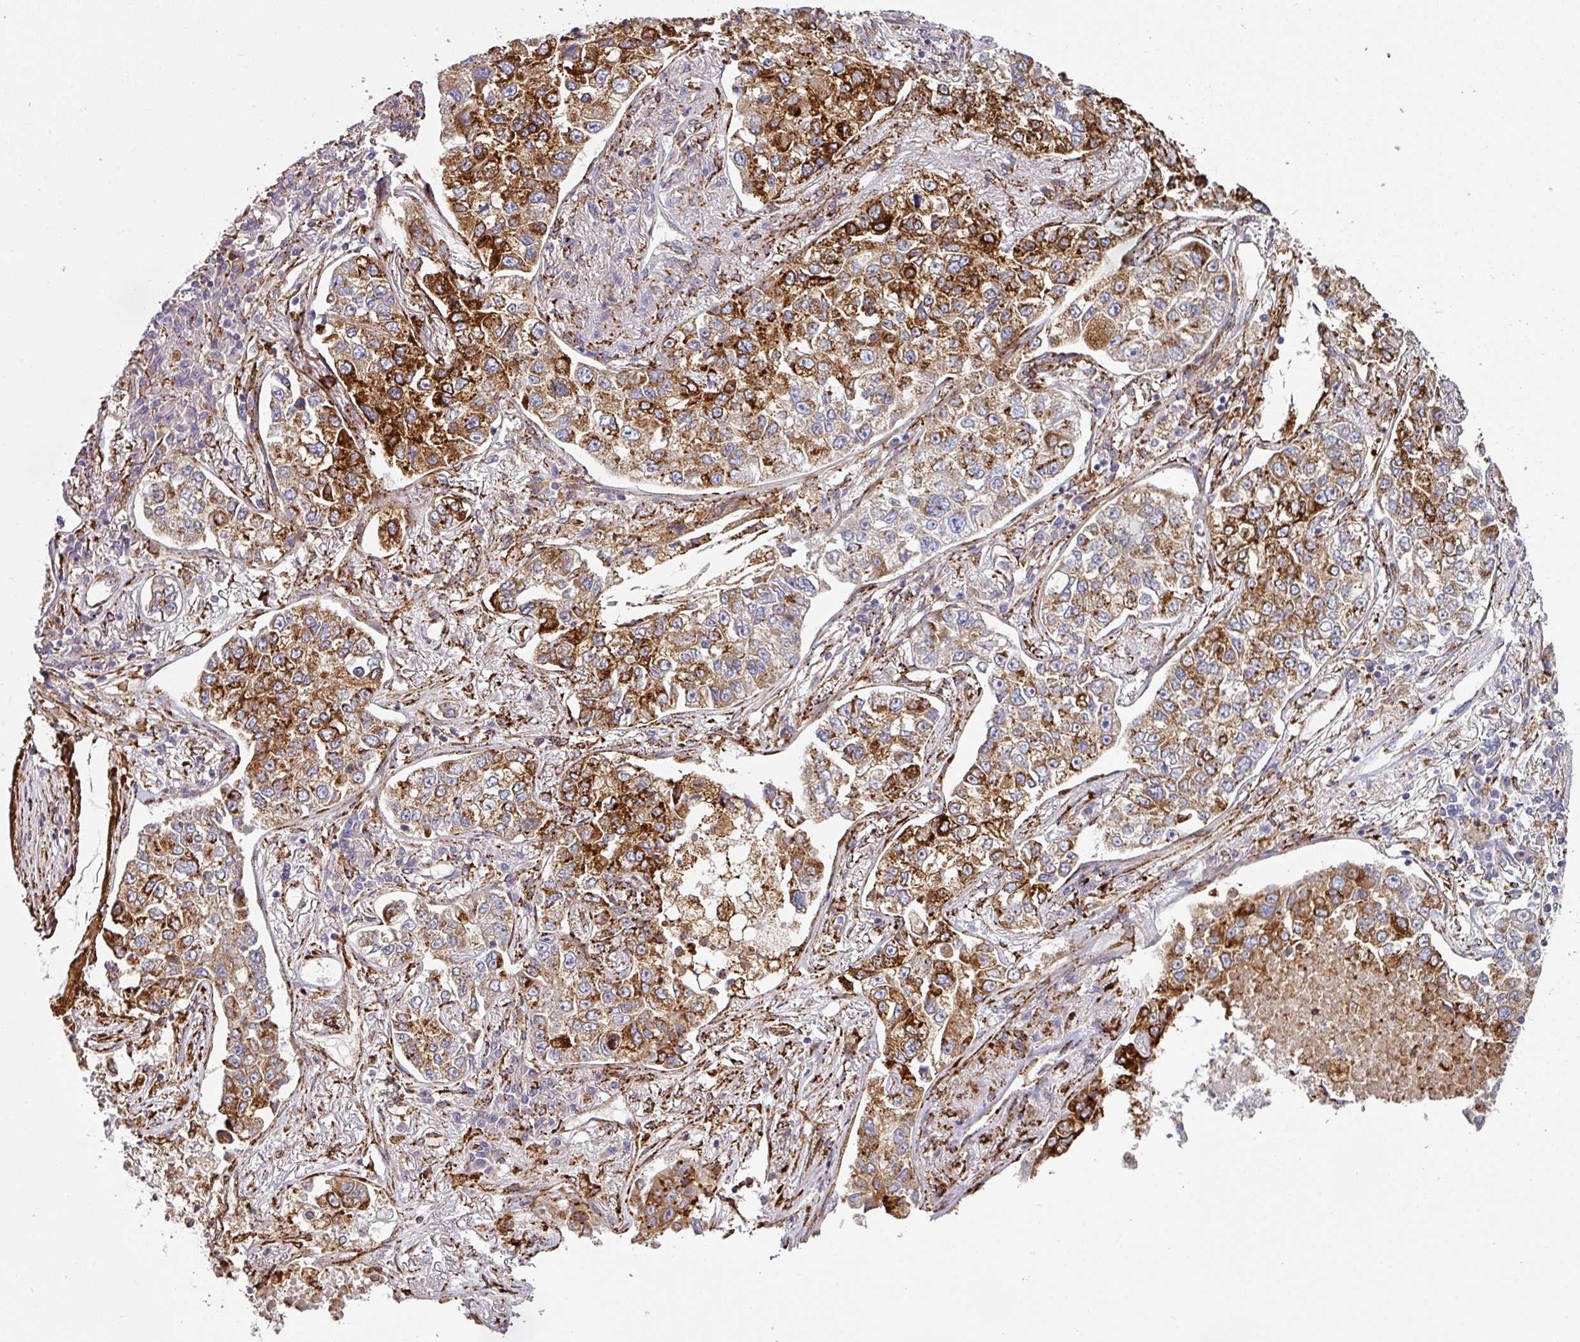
{"staining": {"intensity": "strong", "quantity": ">75%", "location": "cytoplasmic/membranous"}, "tissue": "lung cancer", "cell_type": "Tumor cells", "image_type": "cancer", "snomed": [{"axis": "morphology", "description": "Adenocarcinoma, NOS"}, {"axis": "topography", "description": "Lung"}], "caption": "Immunohistochemical staining of human lung cancer reveals high levels of strong cytoplasmic/membranous protein positivity in about >75% of tumor cells.", "gene": "ZNF268", "patient": {"sex": "male", "age": 49}}